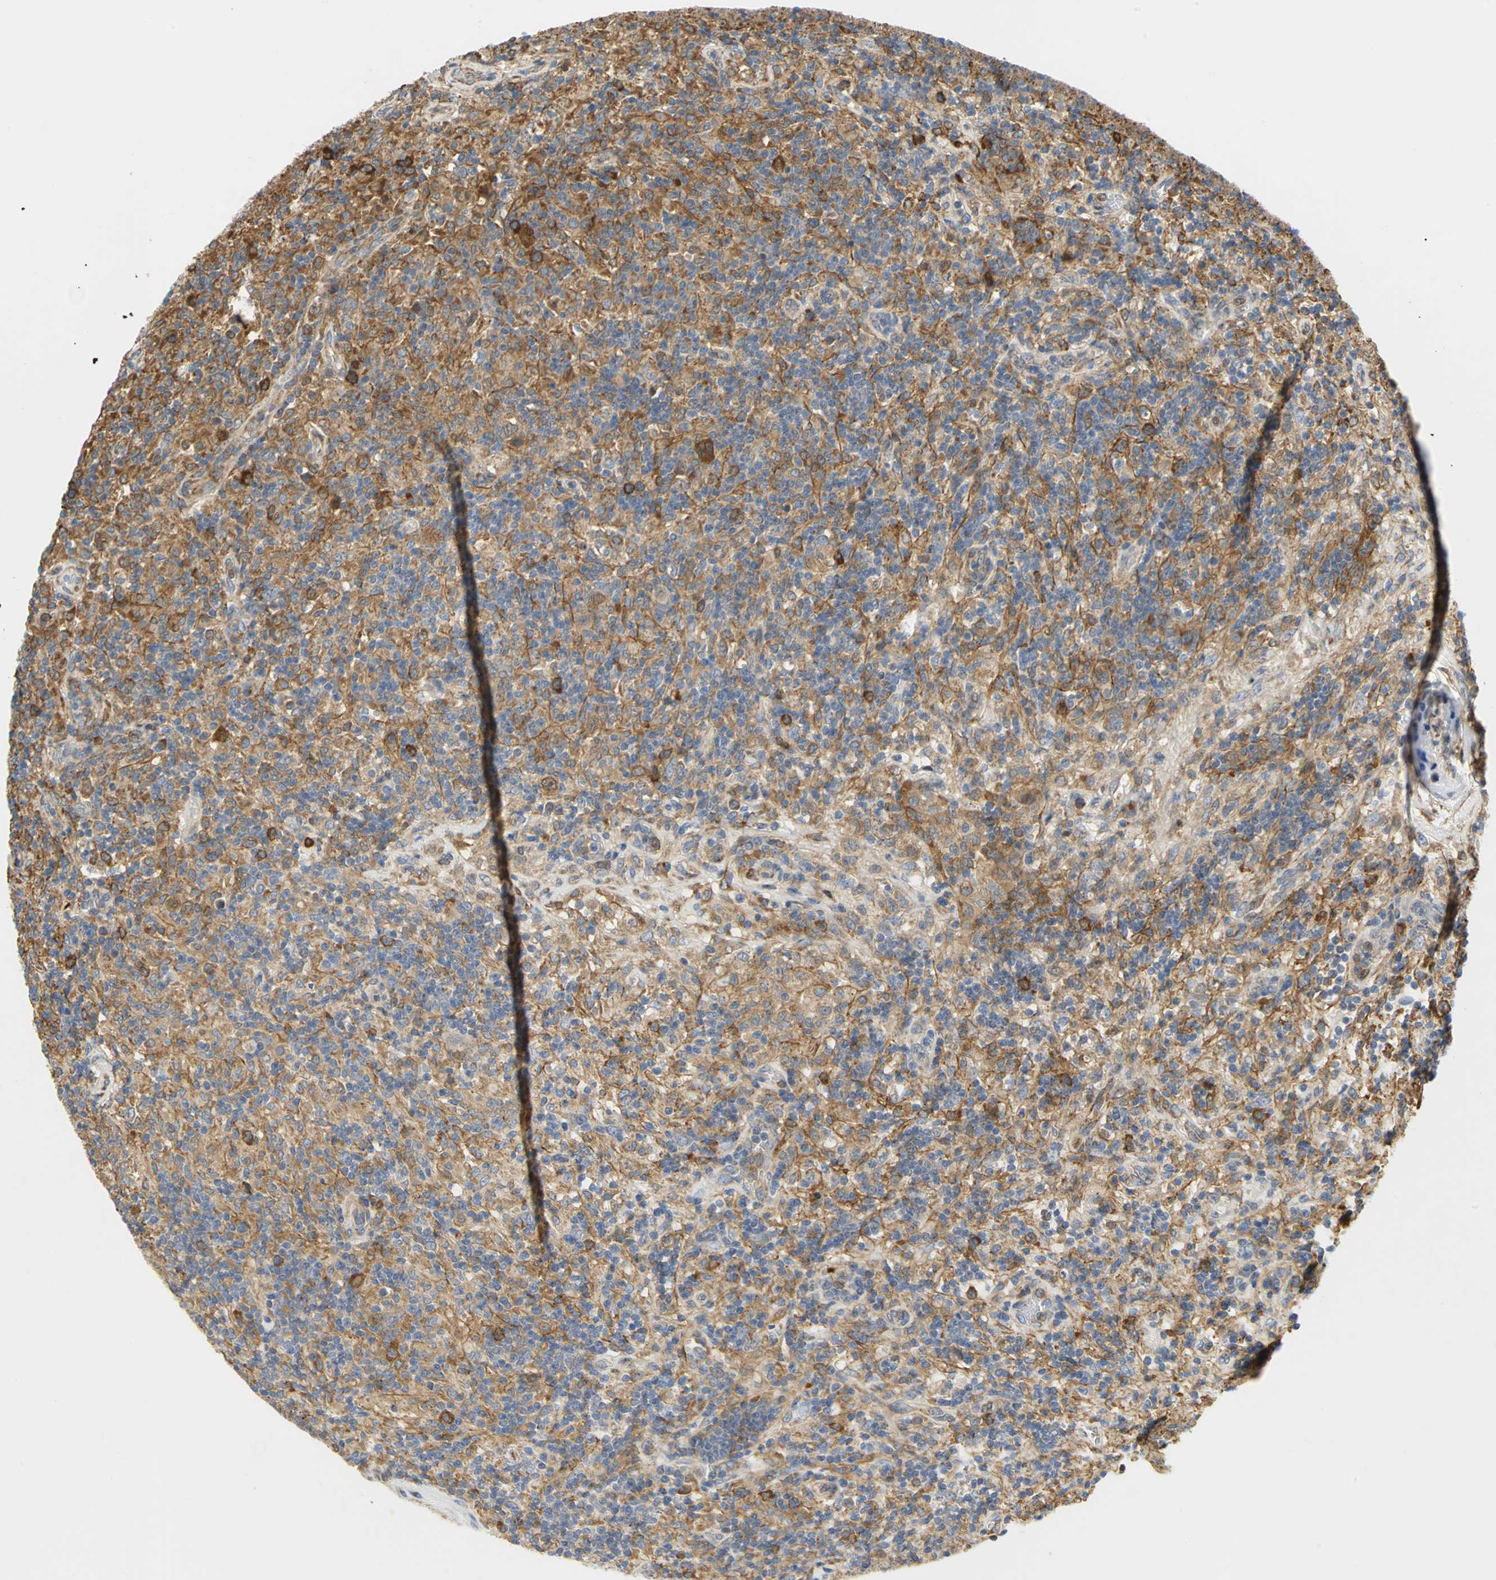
{"staining": {"intensity": "moderate", "quantity": ">75%", "location": "cytoplasmic/membranous"}, "tissue": "lymphoma", "cell_type": "Tumor cells", "image_type": "cancer", "snomed": [{"axis": "morphology", "description": "Hodgkin's disease, NOS"}, {"axis": "topography", "description": "Lymph node"}], "caption": "Moderate cytoplasmic/membranous protein positivity is identified in about >75% of tumor cells in lymphoma. (IHC, brightfield microscopy, high magnification).", "gene": "YBX1", "patient": {"sex": "male", "age": 70}}